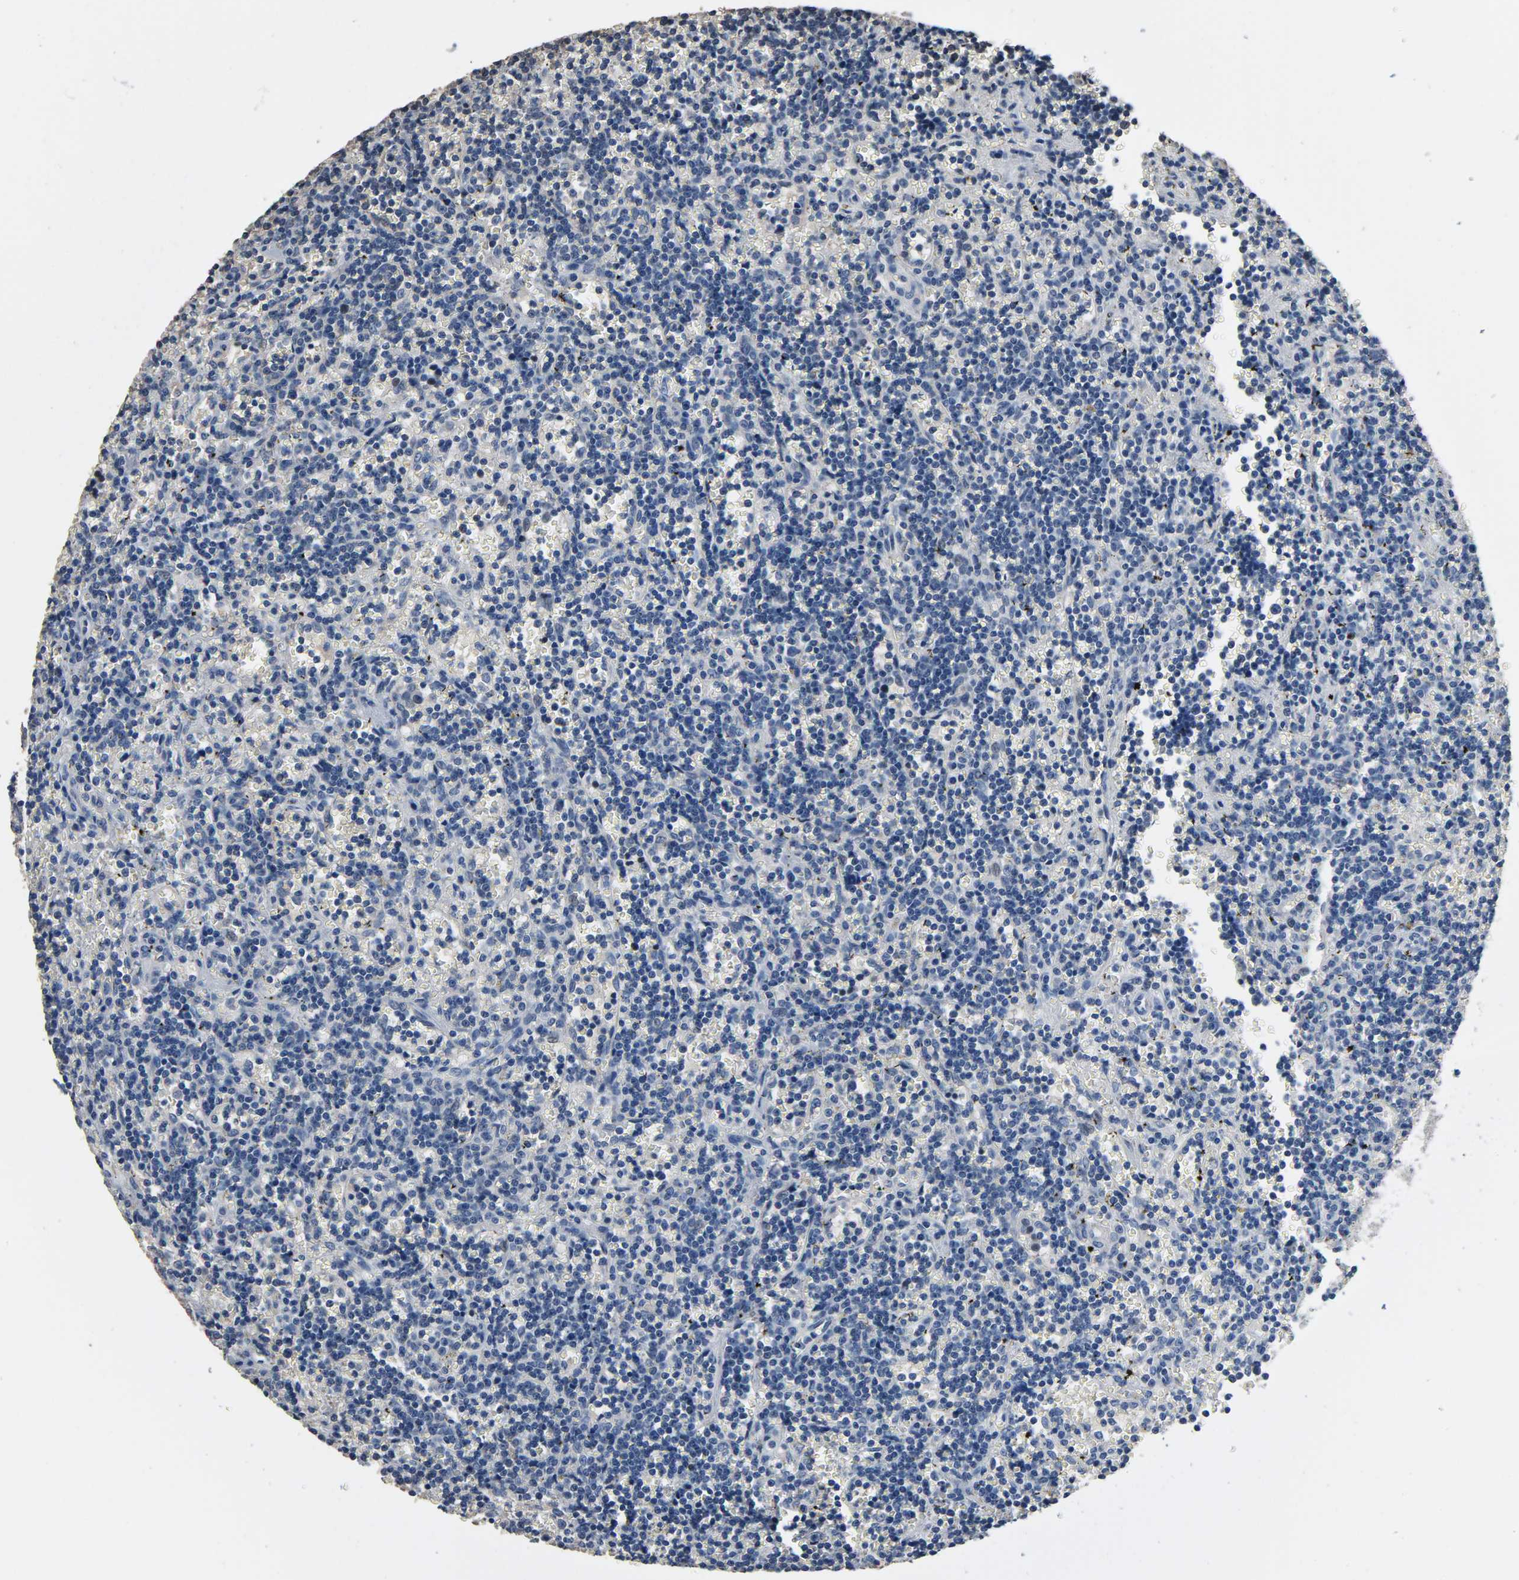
{"staining": {"intensity": "negative", "quantity": "none", "location": "none"}, "tissue": "lymphoma", "cell_type": "Tumor cells", "image_type": "cancer", "snomed": [{"axis": "morphology", "description": "Malignant lymphoma, non-Hodgkin's type, Low grade"}, {"axis": "topography", "description": "Spleen"}], "caption": "This is an immunohistochemistry photomicrograph of human lymphoma. There is no staining in tumor cells.", "gene": "SOX6", "patient": {"sex": "male", "age": 60}}